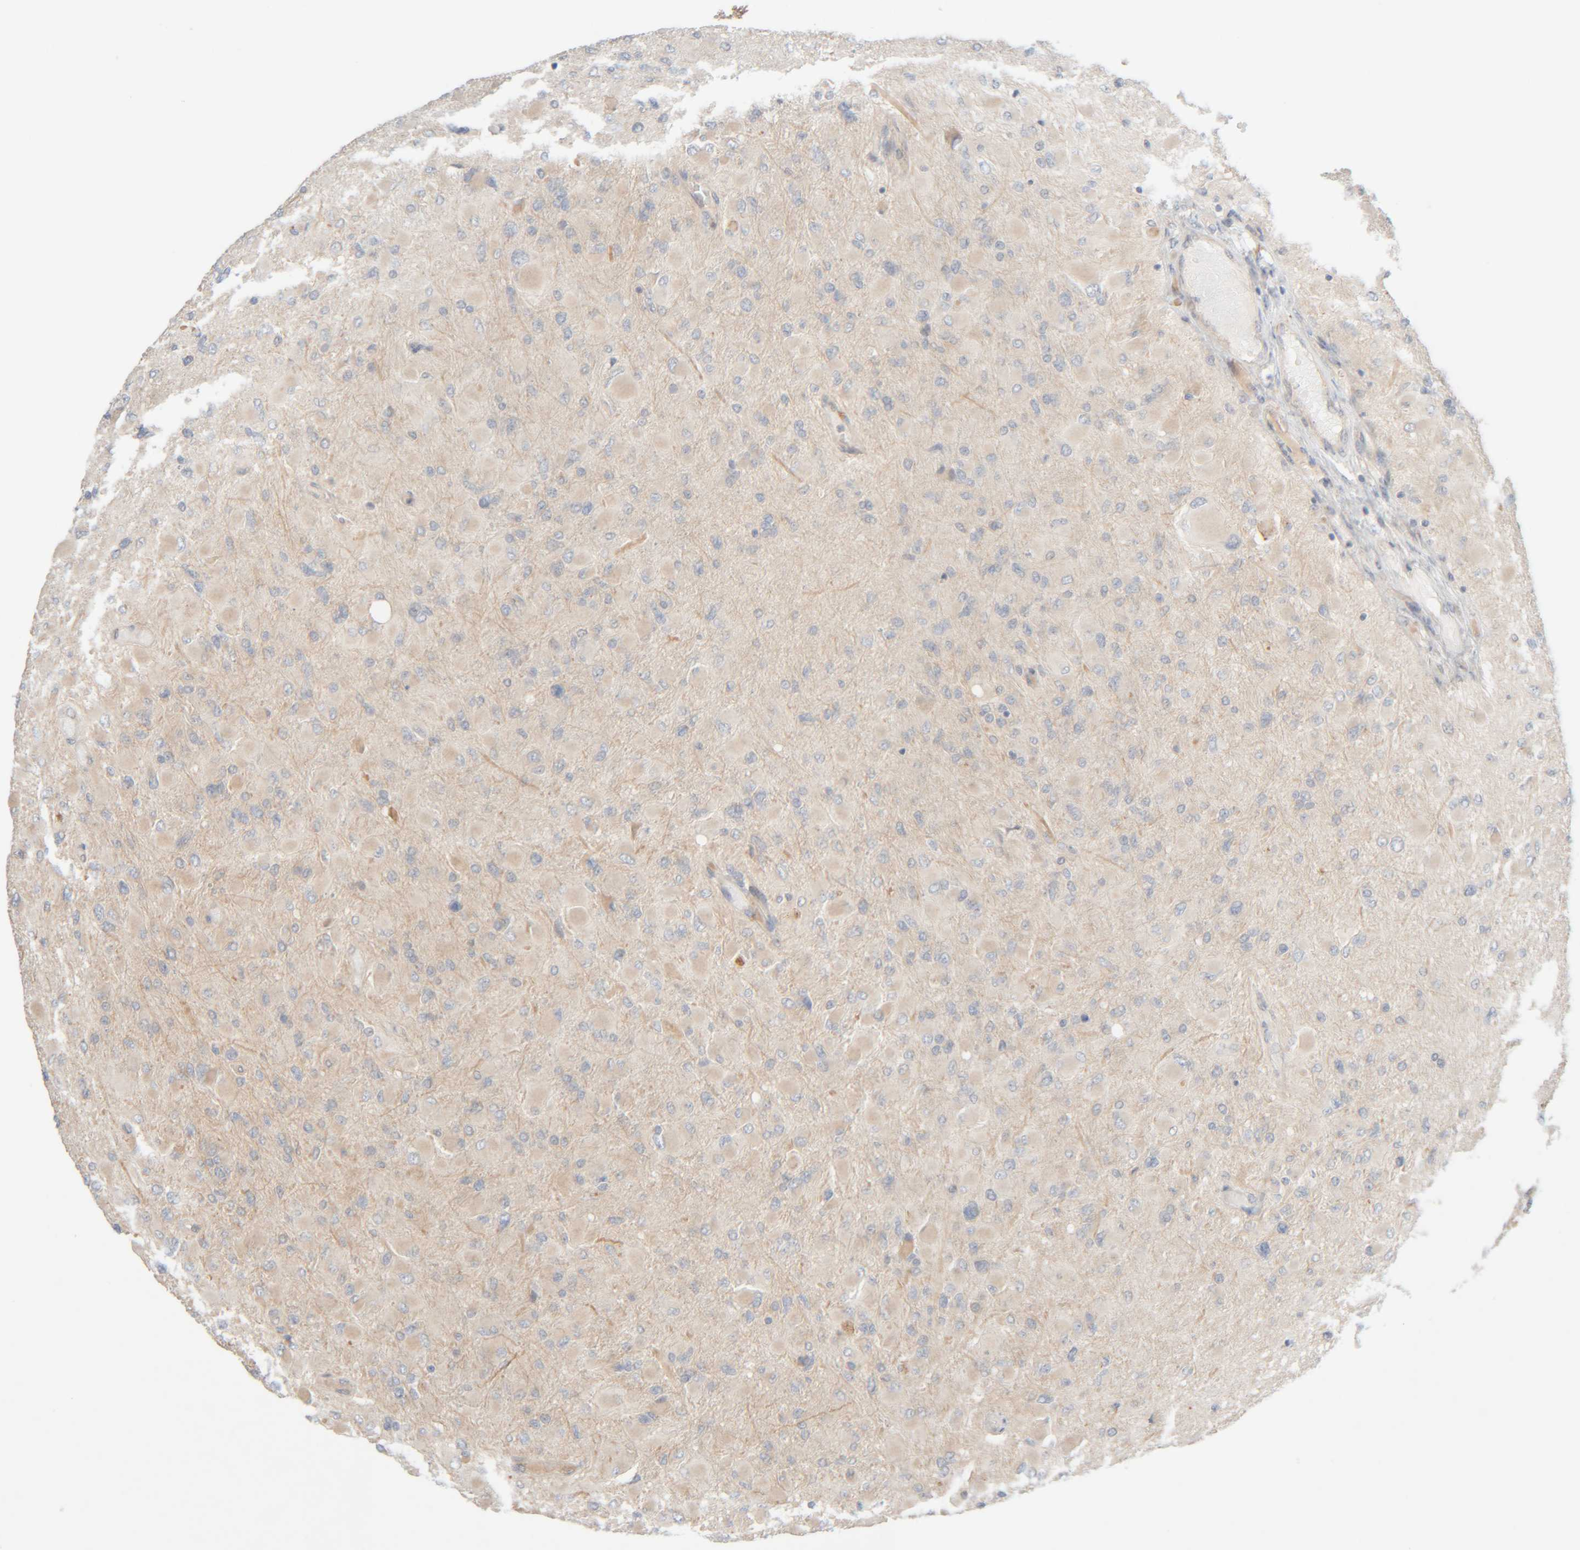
{"staining": {"intensity": "negative", "quantity": "none", "location": "none"}, "tissue": "glioma", "cell_type": "Tumor cells", "image_type": "cancer", "snomed": [{"axis": "morphology", "description": "Glioma, malignant, High grade"}, {"axis": "topography", "description": "Cerebral cortex"}], "caption": "The photomicrograph exhibits no staining of tumor cells in malignant glioma (high-grade).", "gene": "CHKA", "patient": {"sex": "female", "age": 36}}